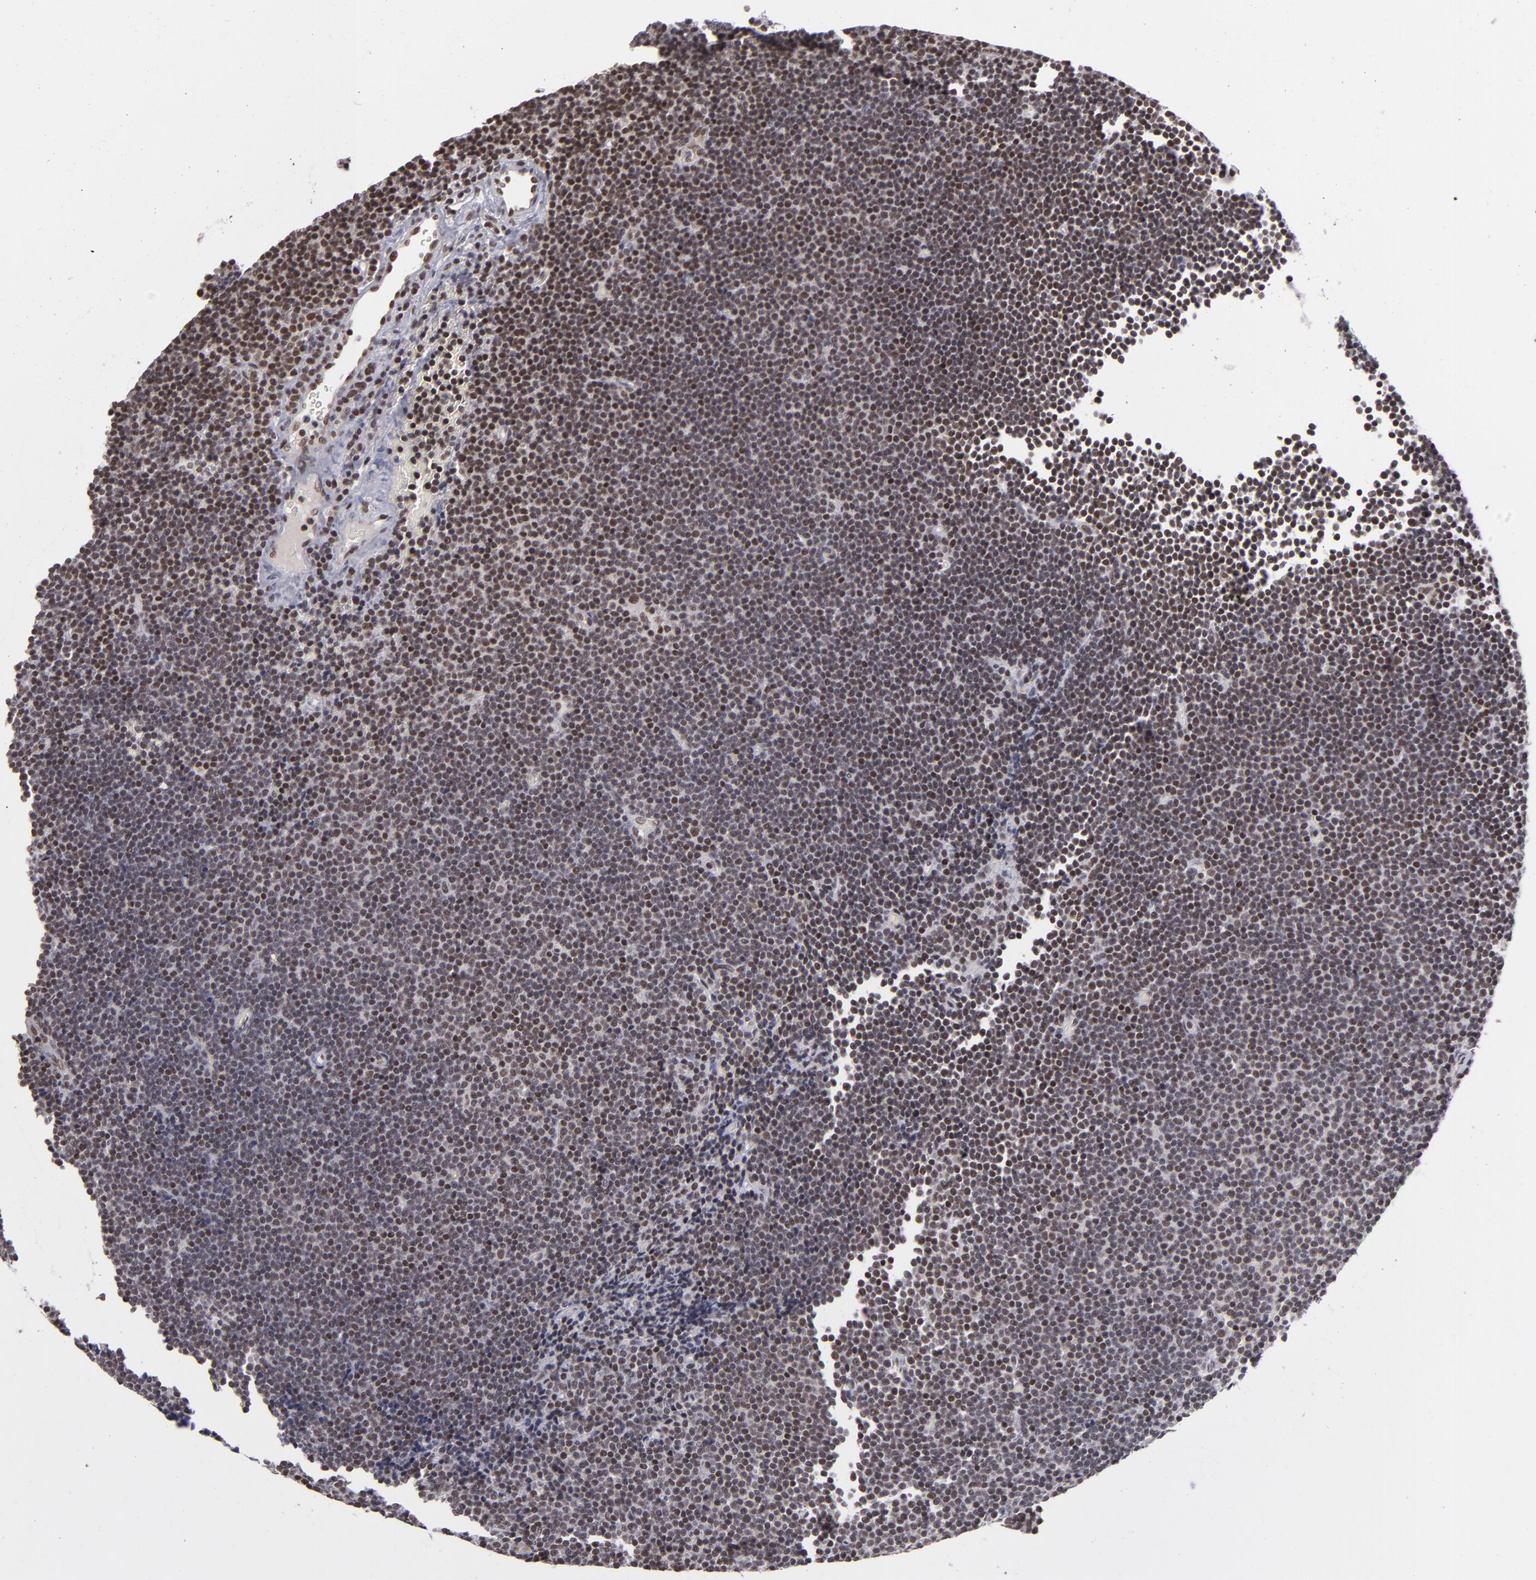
{"staining": {"intensity": "moderate", "quantity": ">75%", "location": "nuclear"}, "tissue": "lymphoma", "cell_type": "Tumor cells", "image_type": "cancer", "snomed": [{"axis": "morphology", "description": "Malignant lymphoma, non-Hodgkin's type, Low grade"}, {"axis": "topography", "description": "Lymph node"}], "caption": "Immunohistochemistry (DAB (3,3'-diaminobenzidine)) staining of human low-grade malignant lymphoma, non-Hodgkin's type demonstrates moderate nuclear protein expression in approximately >75% of tumor cells.", "gene": "MLLT3", "patient": {"sex": "female", "age": 73}}